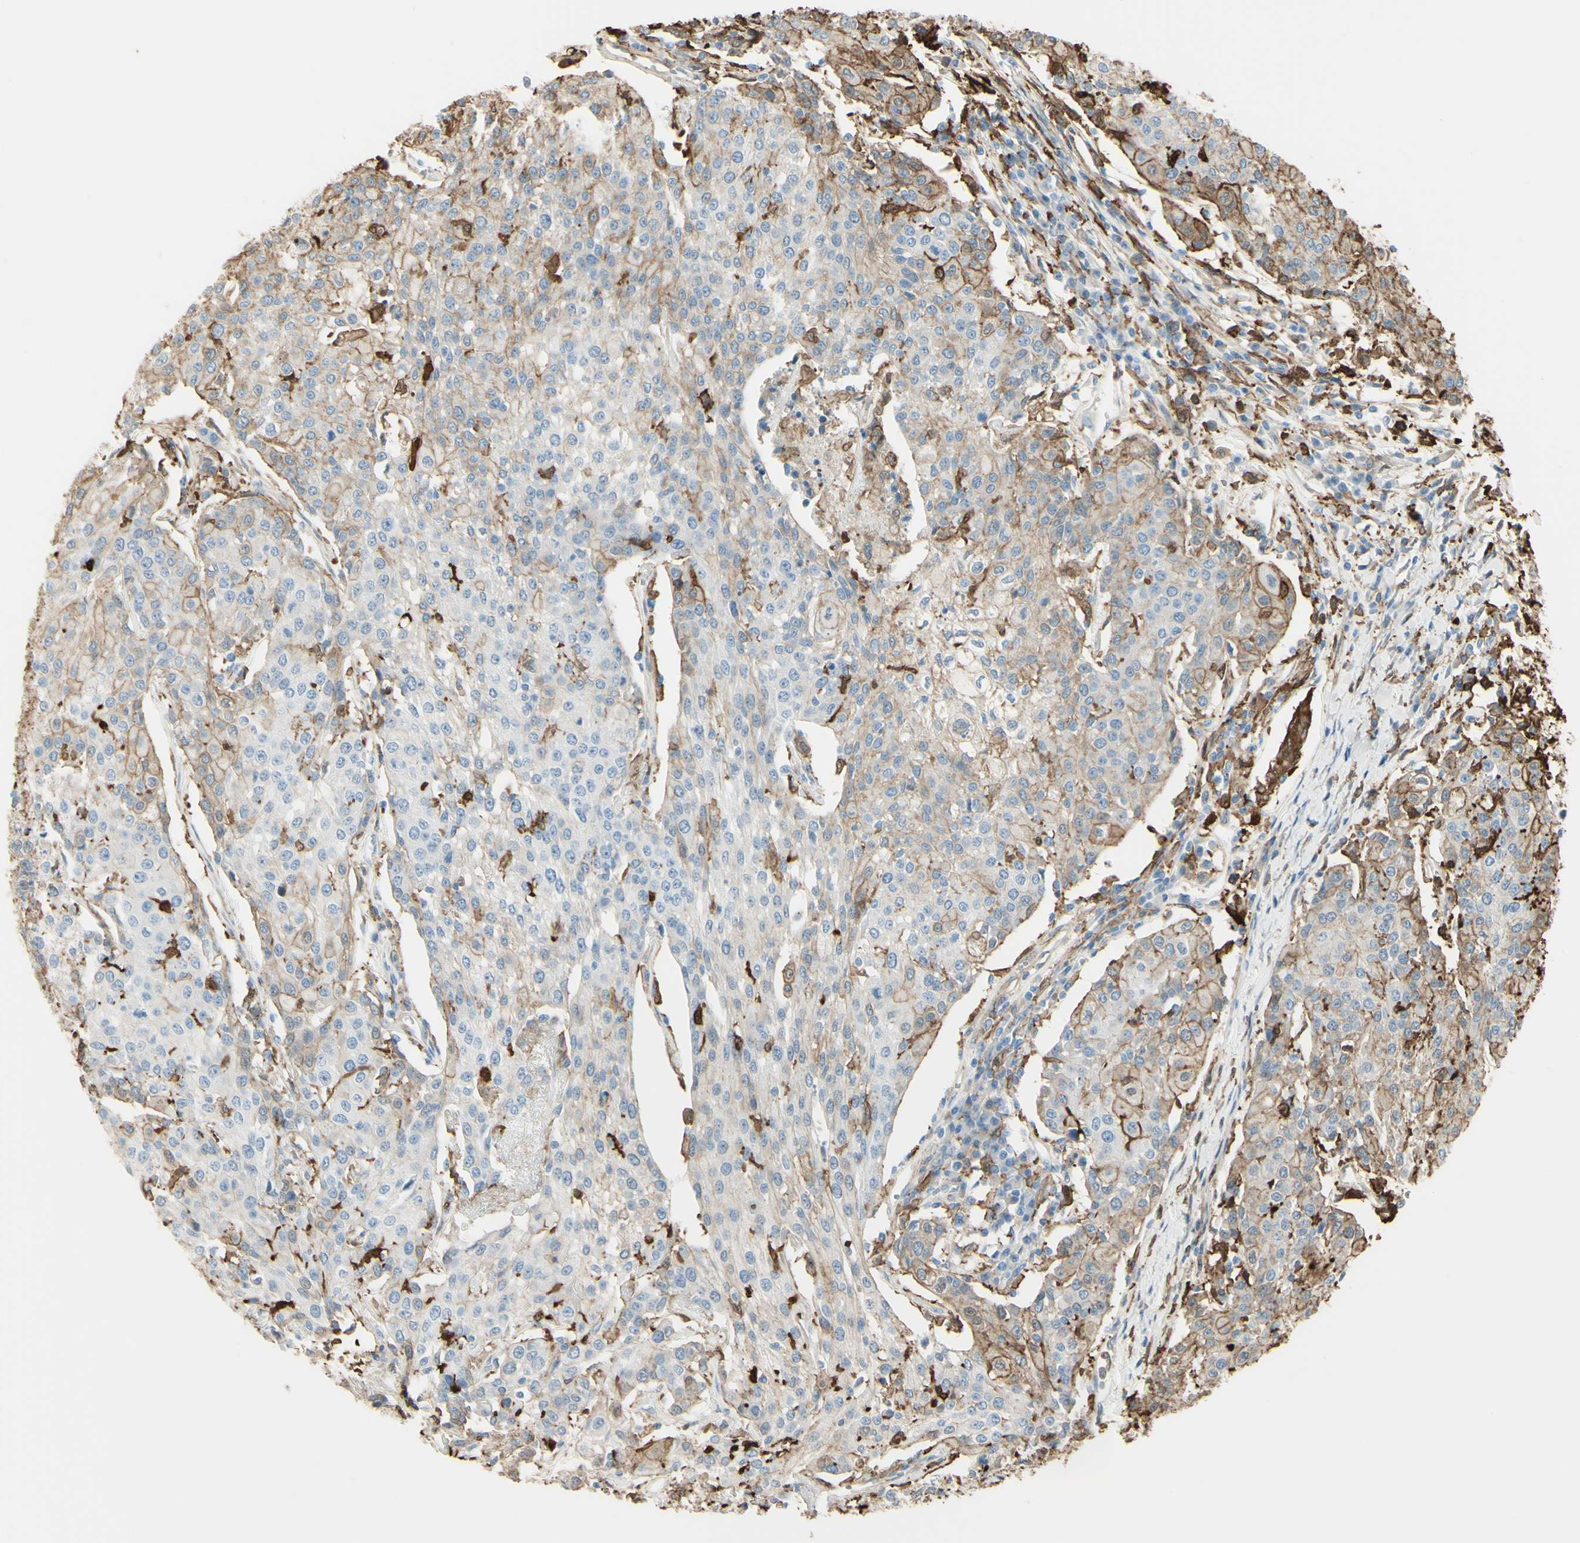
{"staining": {"intensity": "weak", "quantity": "25%-75%", "location": "cytoplasmic/membranous"}, "tissue": "urothelial cancer", "cell_type": "Tumor cells", "image_type": "cancer", "snomed": [{"axis": "morphology", "description": "Urothelial carcinoma, High grade"}, {"axis": "topography", "description": "Urinary bladder"}], "caption": "High-magnification brightfield microscopy of urothelial carcinoma (high-grade) stained with DAB (brown) and counterstained with hematoxylin (blue). tumor cells exhibit weak cytoplasmic/membranous expression is appreciated in approximately25%-75% of cells.", "gene": "GSN", "patient": {"sex": "female", "age": 85}}